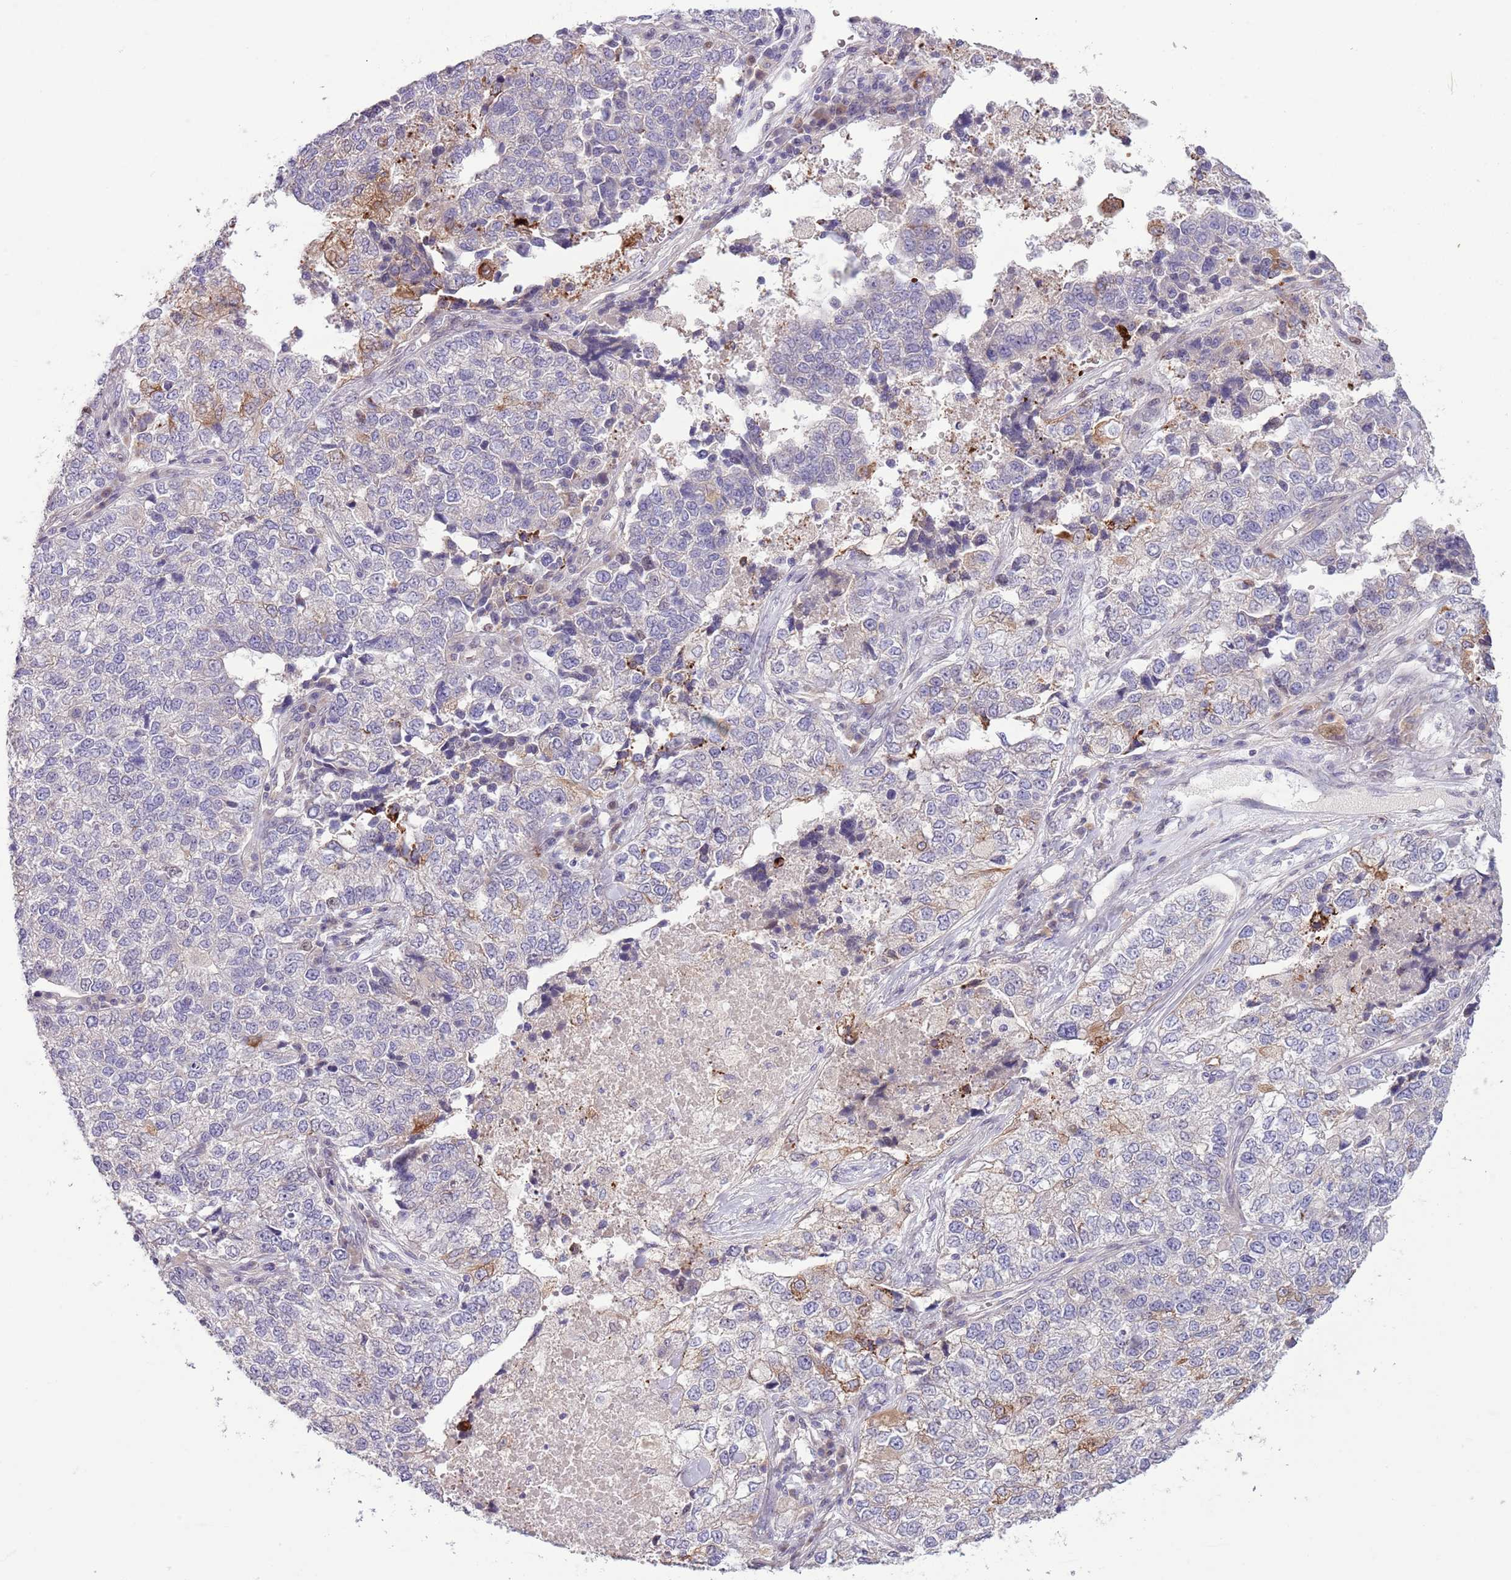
{"staining": {"intensity": "negative", "quantity": "none", "location": "none"}, "tissue": "lung cancer", "cell_type": "Tumor cells", "image_type": "cancer", "snomed": [{"axis": "morphology", "description": "Adenocarcinoma, NOS"}, {"axis": "topography", "description": "Lung"}], "caption": "This is an IHC micrograph of human lung cancer (adenocarcinoma). There is no expression in tumor cells.", "gene": "CCND2", "patient": {"sex": "male", "age": 49}}